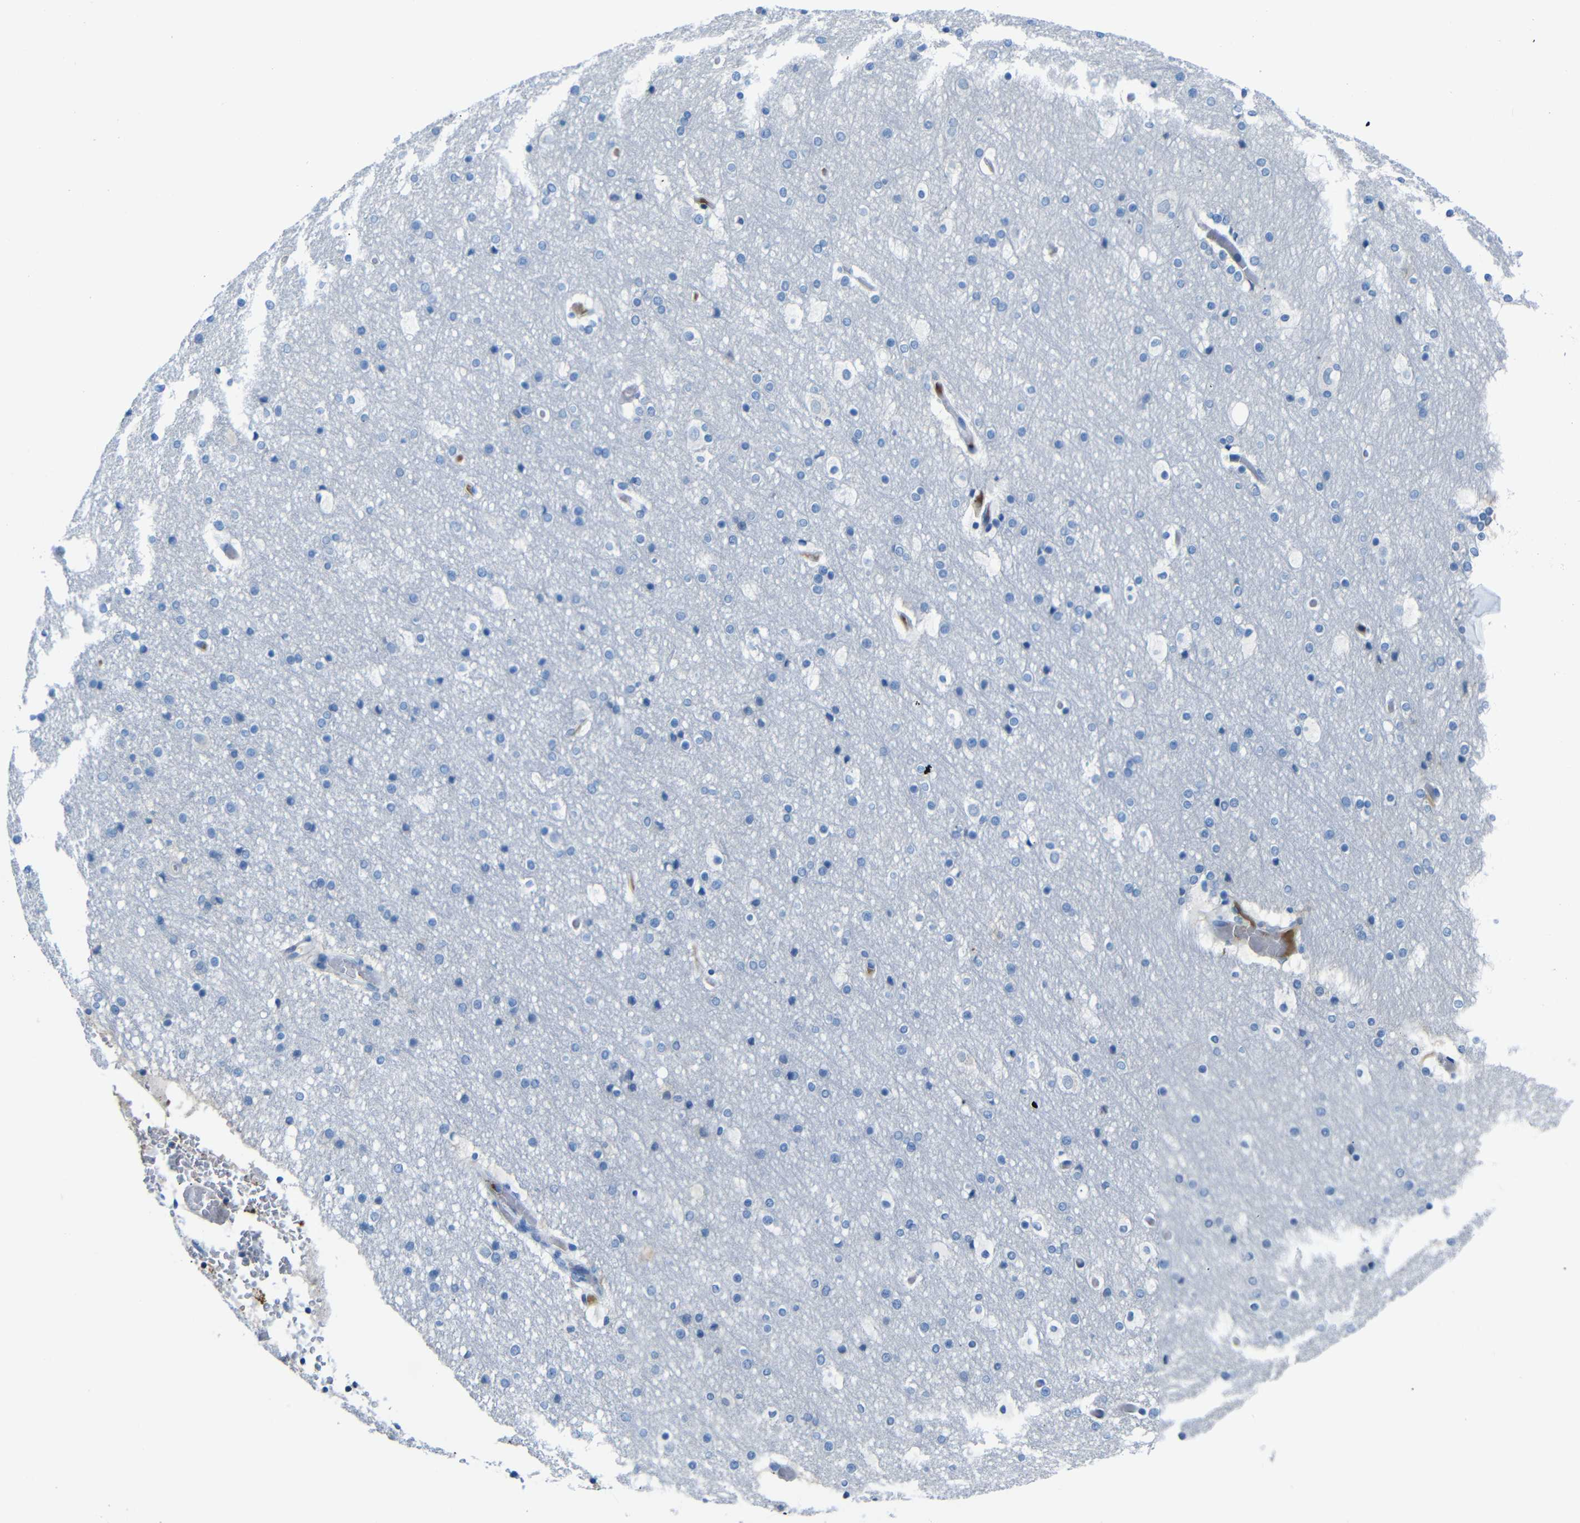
{"staining": {"intensity": "negative", "quantity": "none", "location": "none"}, "tissue": "cerebral cortex", "cell_type": "Endothelial cells", "image_type": "normal", "snomed": [{"axis": "morphology", "description": "Normal tissue, NOS"}, {"axis": "topography", "description": "Cerebral cortex"}], "caption": "Unremarkable cerebral cortex was stained to show a protein in brown. There is no significant staining in endothelial cells. The staining was performed using DAB to visualize the protein expression in brown, while the nuclei were stained in blue with hematoxylin (Magnification: 20x).", "gene": "SERPINA1", "patient": {"sex": "male", "age": 57}}